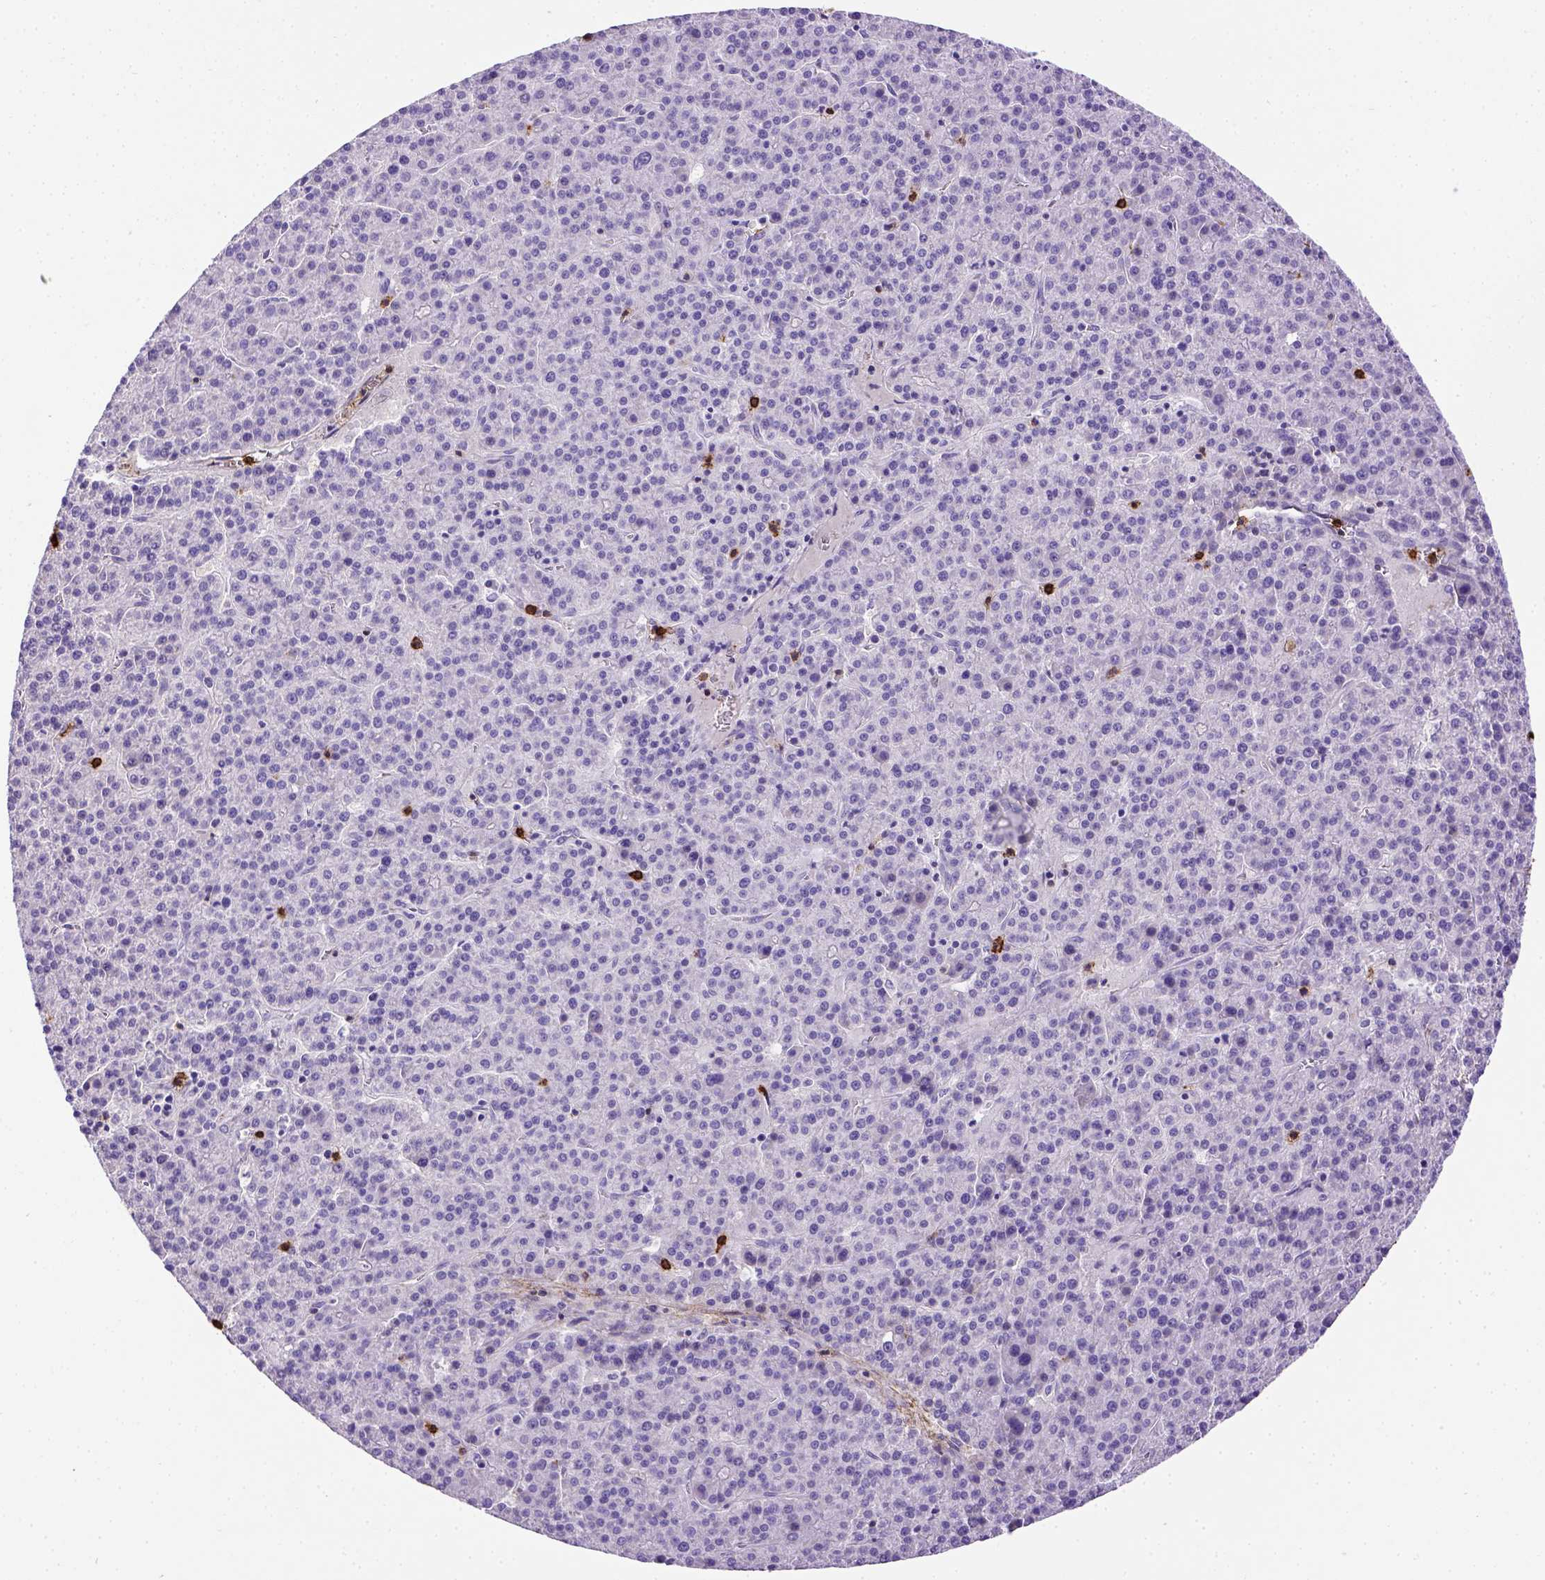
{"staining": {"intensity": "negative", "quantity": "none", "location": "none"}, "tissue": "liver cancer", "cell_type": "Tumor cells", "image_type": "cancer", "snomed": [{"axis": "morphology", "description": "Carcinoma, Hepatocellular, NOS"}, {"axis": "topography", "description": "Liver"}], "caption": "Immunohistochemical staining of liver hepatocellular carcinoma displays no significant positivity in tumor cells.", "gene": "B3GAT1", "patient": {"sex": "female", "age": 58}}